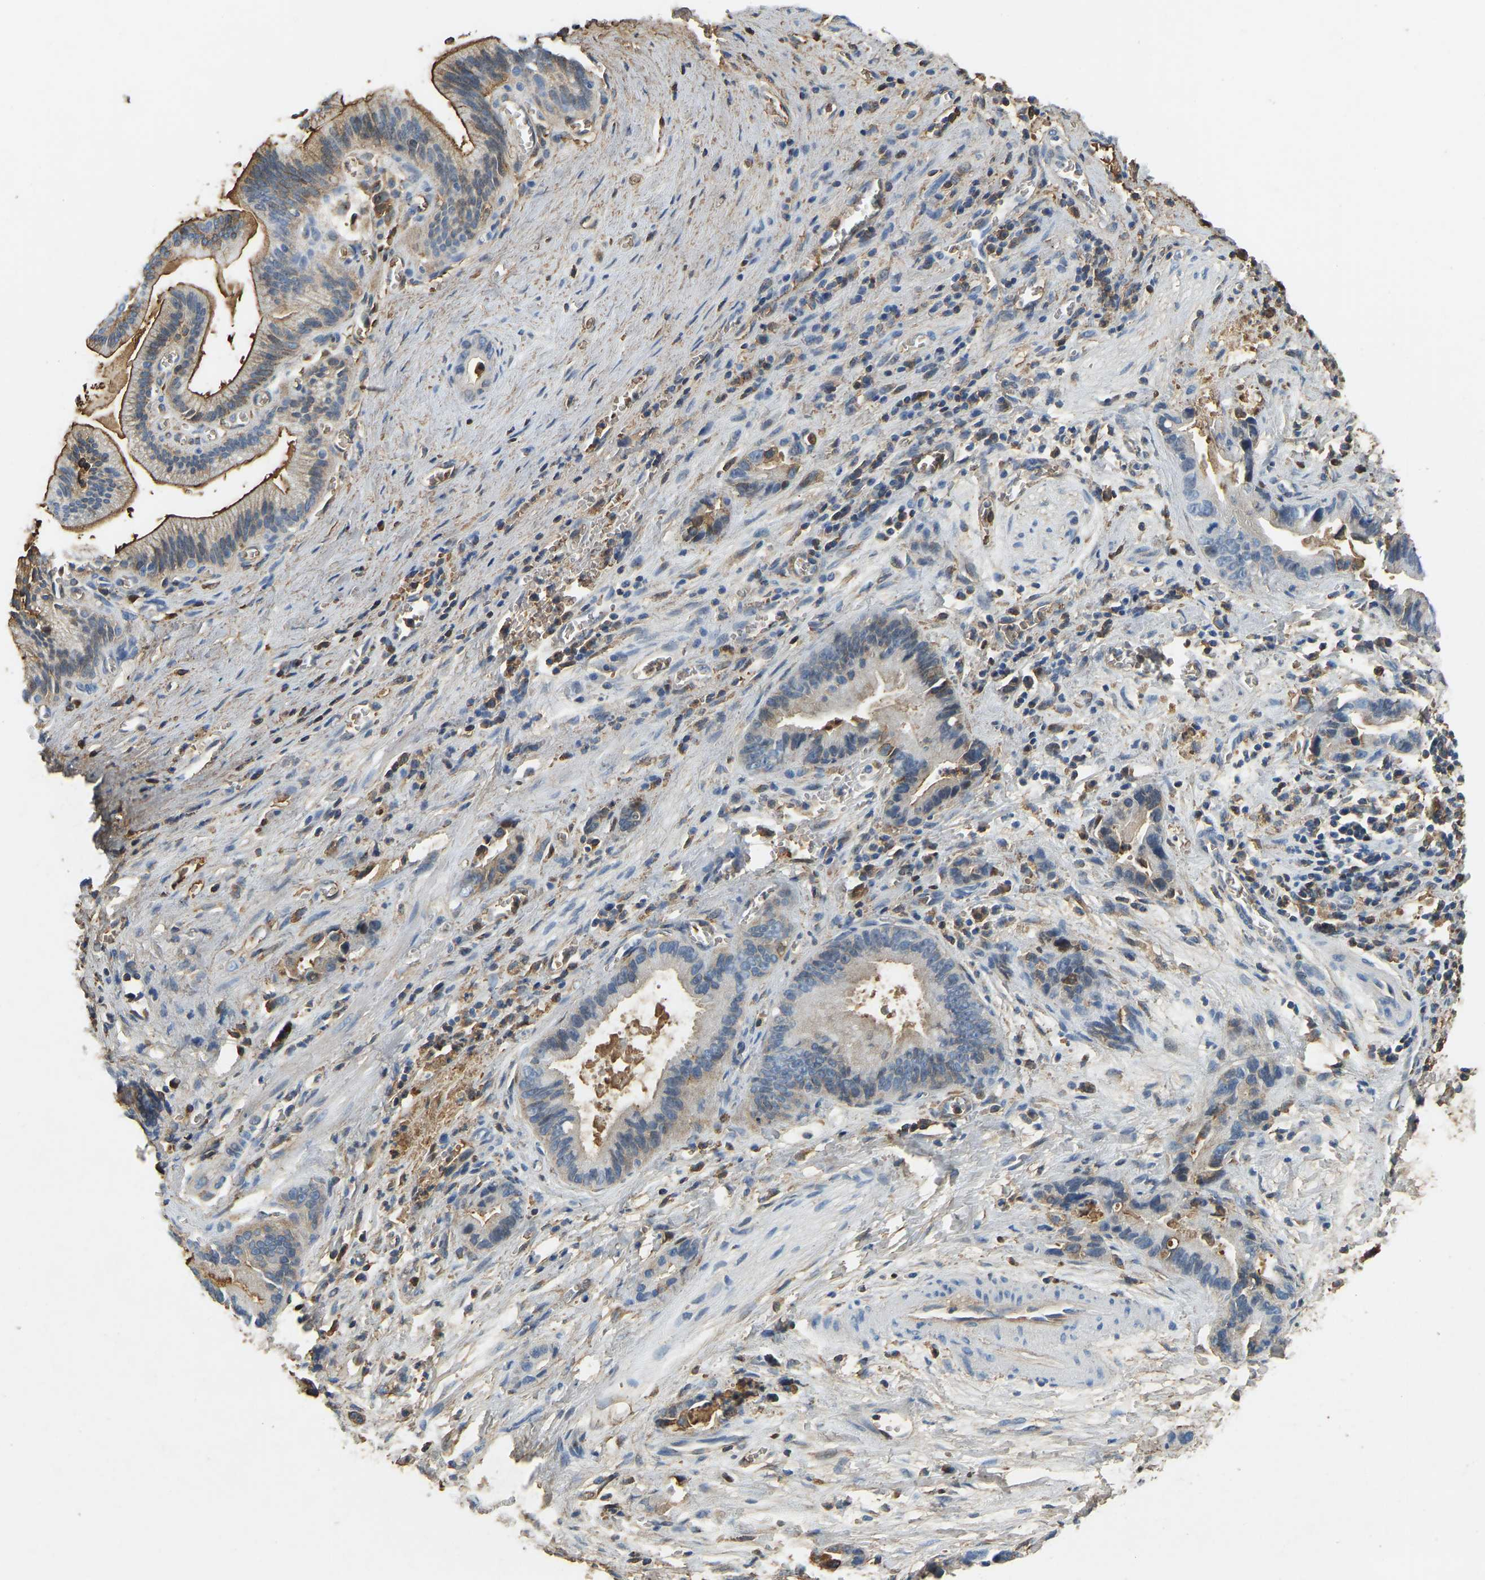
{"staining": {"intensity": "negative", "quantity": "none", "location": "none"}, "tissue": "liver cancer", "cell_type": "Tumor cells", "image_type": "cancer", "snomed": [{"axis": "morphology", "description": "Cholangiocarcinoma"}, {"axis": "topography", "description": "Liver"}], "caption": "Human liver cancer (cholangiocarcinoma) stained for a protein using IHC exhibits no staining in tumor cells.", "gene": "THBS4", "patient": {"sex": "female", "age": 55}}